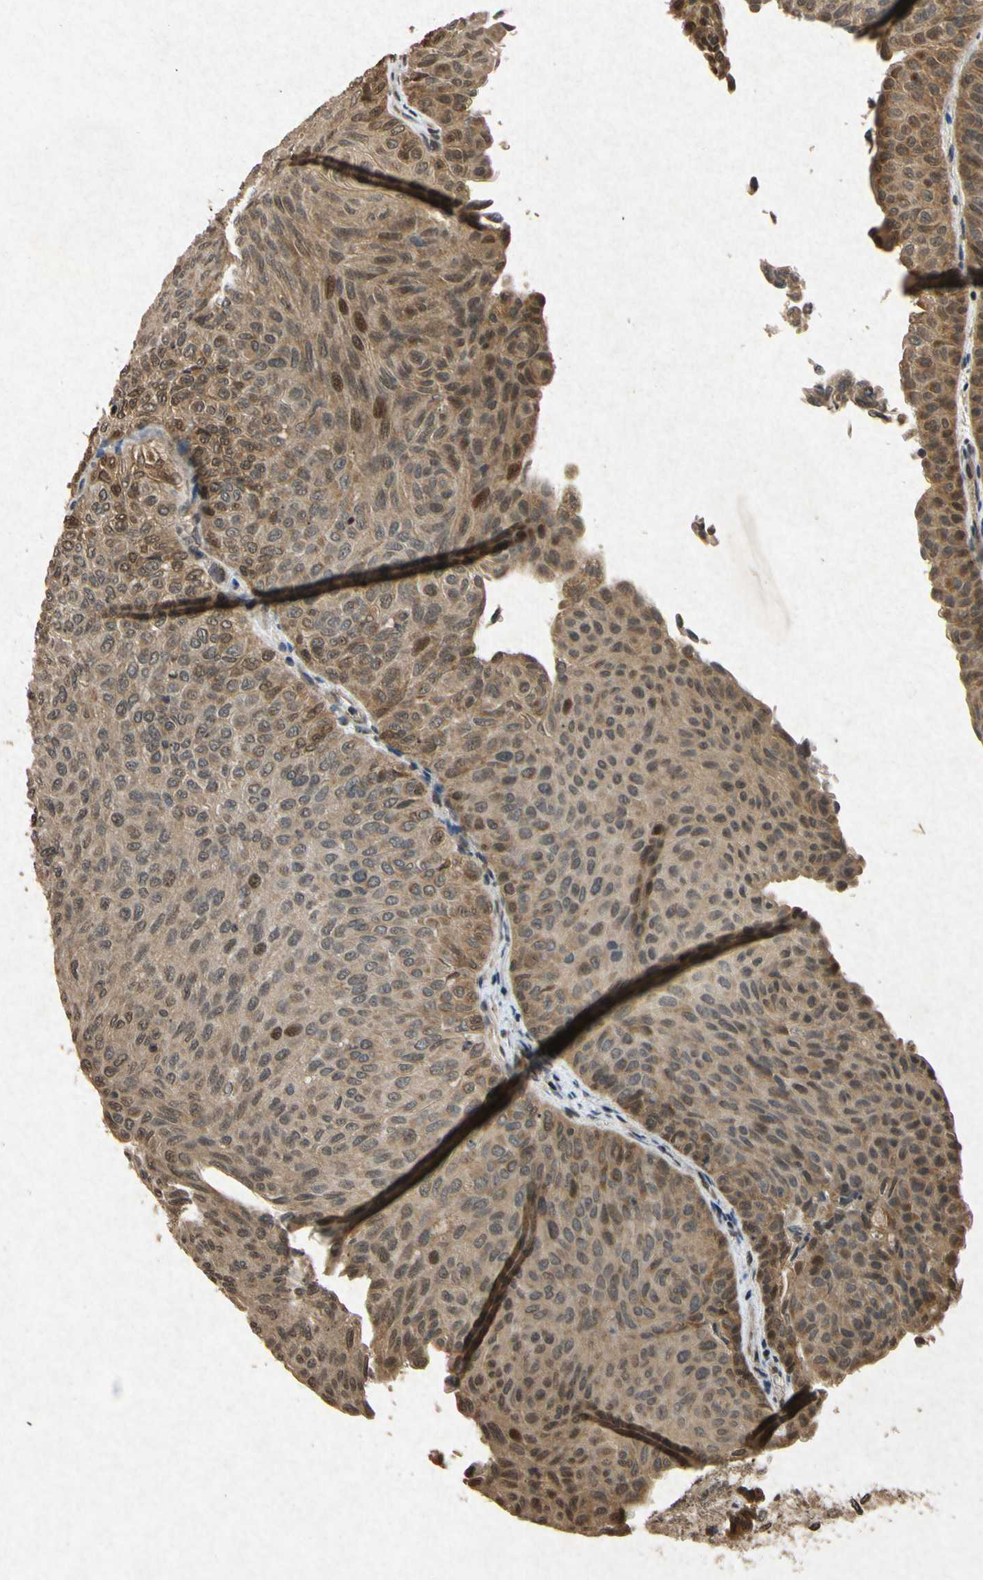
{"staining": {"intensity": "moderate", "quantity": ">75%", "location": "cytoplasmic/membranous,nuclear"}, "tissue": "urothelial cancer", "cell_type": "Tumor cells", "image_type": "cancer", "snomed": [{"axis": "morphology", "description": "Urothelial carcinoma, Low grade"}, {"axis": "topography", "description": "Urinary bladder"}], "caption": "Immunohistochemical staining of low-grade urothelial carcinoma demonstrates medium levels of moderate cytoplasmic/membranous and nuclear protein positivity in approximately >75% of tumor cells.", "gene": "ATP6V1H", "patient": {"sex": "male", "age": 78}}